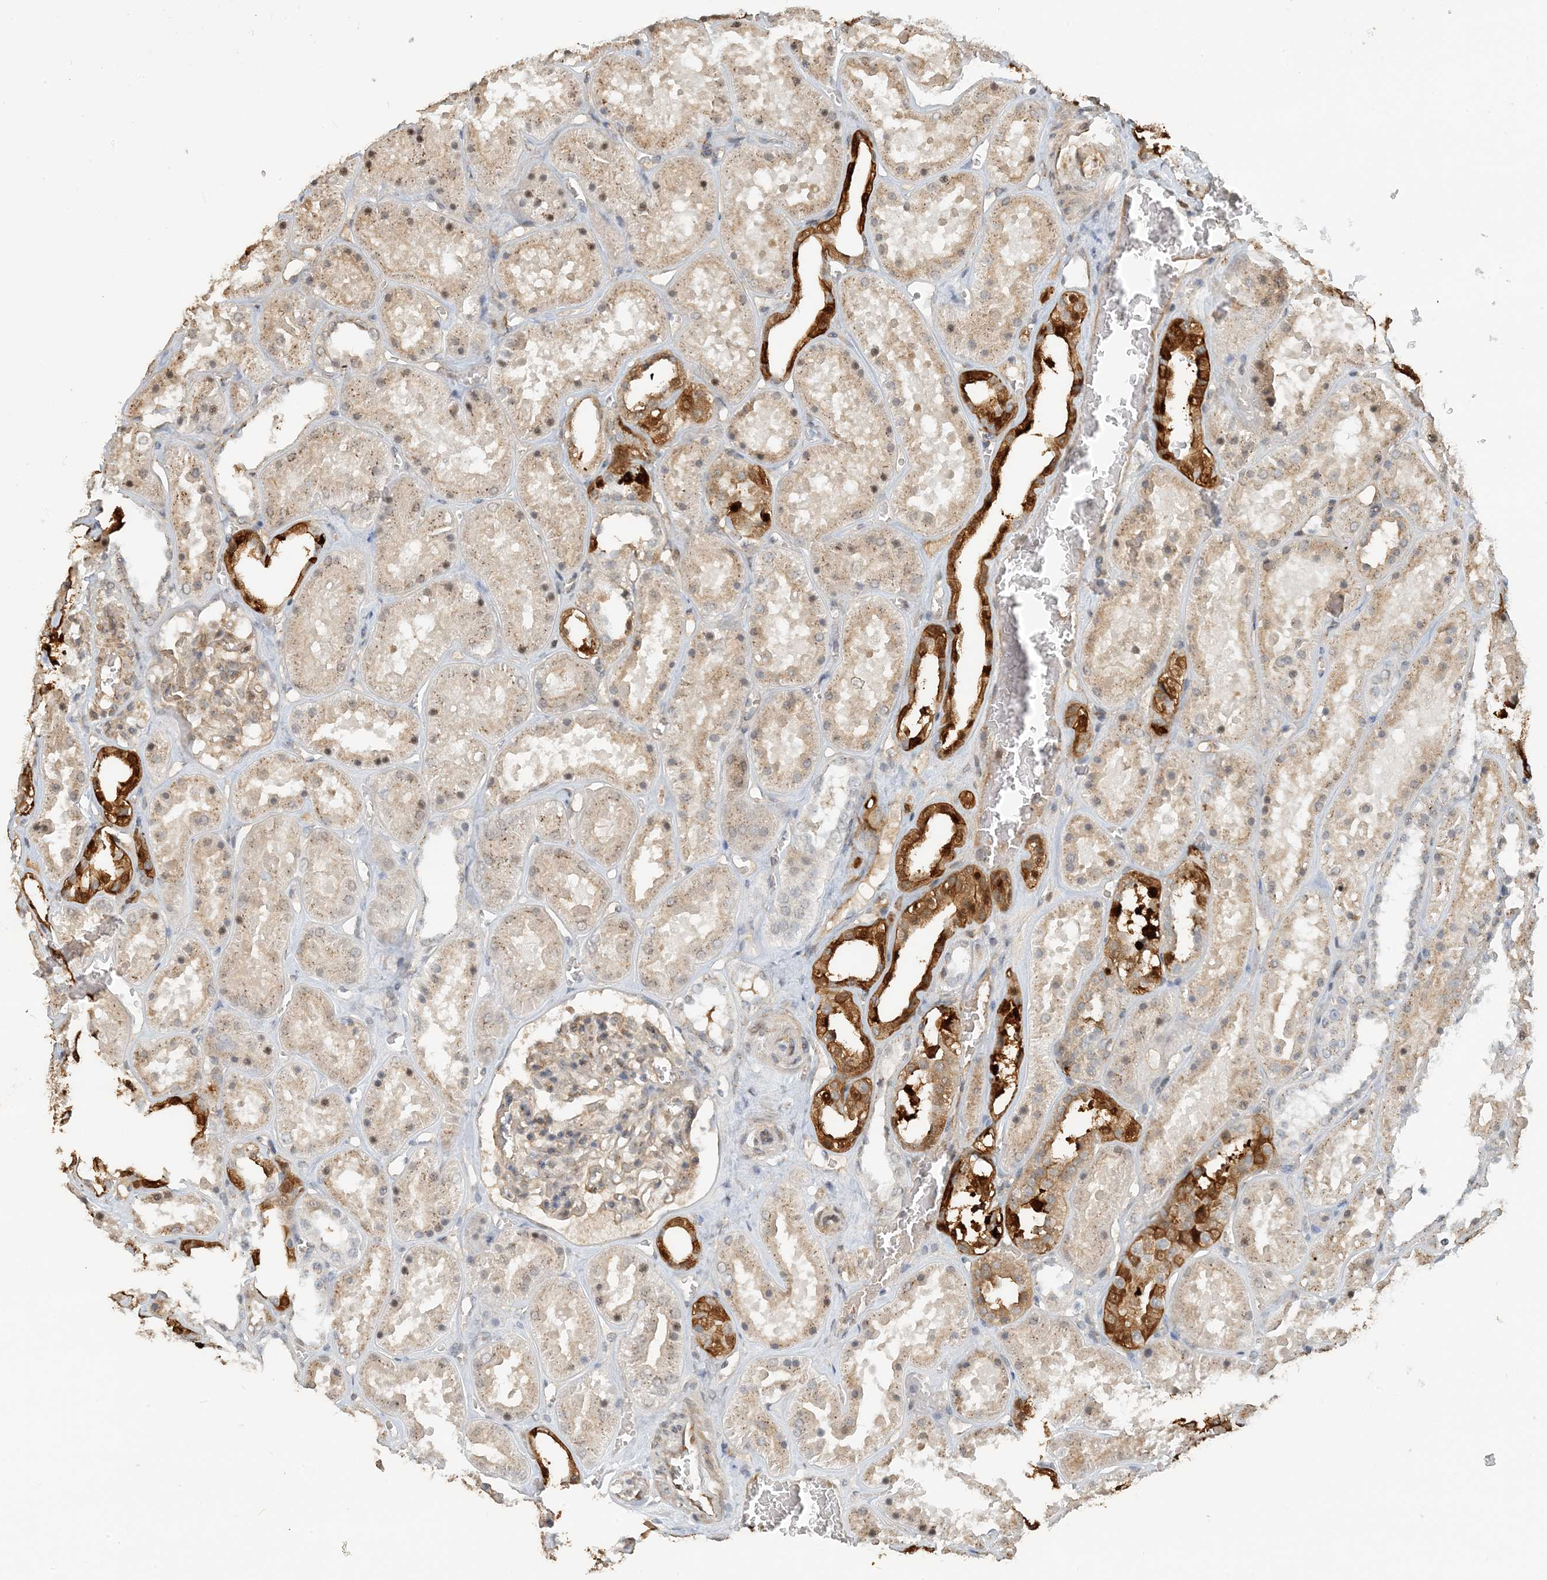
{"staining": {"intensity": "weak", "quantity": "25%-75%", "location": "cytoplasmic/membranous"}, "tissue": "kidney", "cell_type": "Cells in glomeruli", "image_type": "normal", "snomed": [{"axis": "morphology", "description": "Normal tissue, NOS"}, {"axis": "topography", "description": "Kidney"}], "caption": "High-magnification brightfield microscopy of normal kidney stained with DAB (brown) and counterstained with hematoxylin (blue). cells in glomeruli exhibit weak cytoplasmic/membranous staining is seen in about25%-75% of cells.", "gene": "ZCCHC4", "patient": {"sex": "female", "age": 41}}